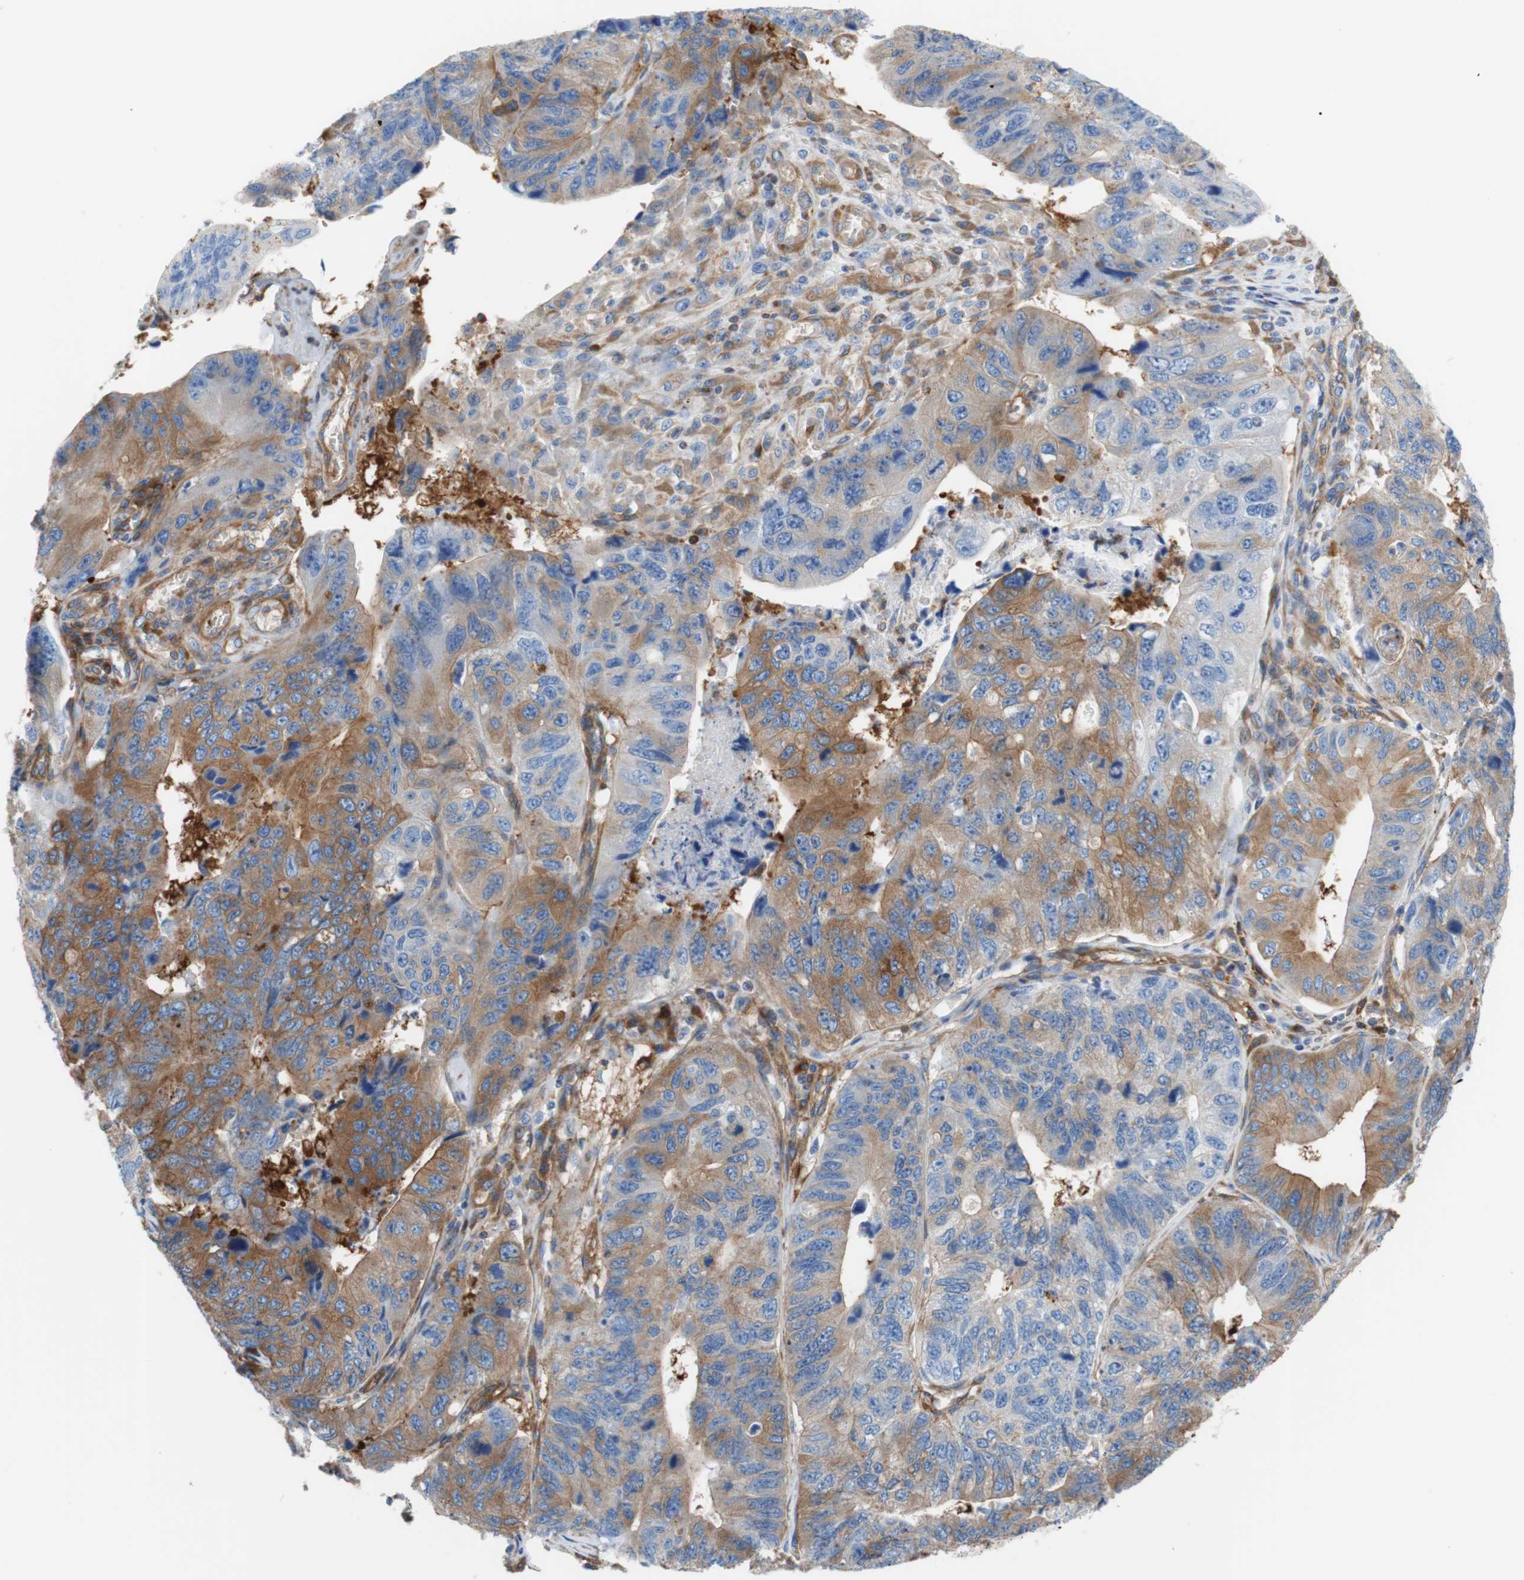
{"staining": {"intensity": "moderate", "quantity": "25%-75%", "location": "cytoplasmic/membranous"}, "tissue": "stomach cancer", "cell_type": "Tumor cells", "image_type": "cancer", "snomed": [{"axis": "morphology", "description": "Adenocarcinoma, NOS"}, {"axis": "topography", "description": "Stomach"}], "caption": "Protein positivity by immunohistochemistry demonstrates moderate cytoplasmic/membranous expression in approximately 25%-75% of tumor cells in adenocarcinoma (stomach).", "gene": "STOM", "patient": {"sex": "male", "age": 59}}